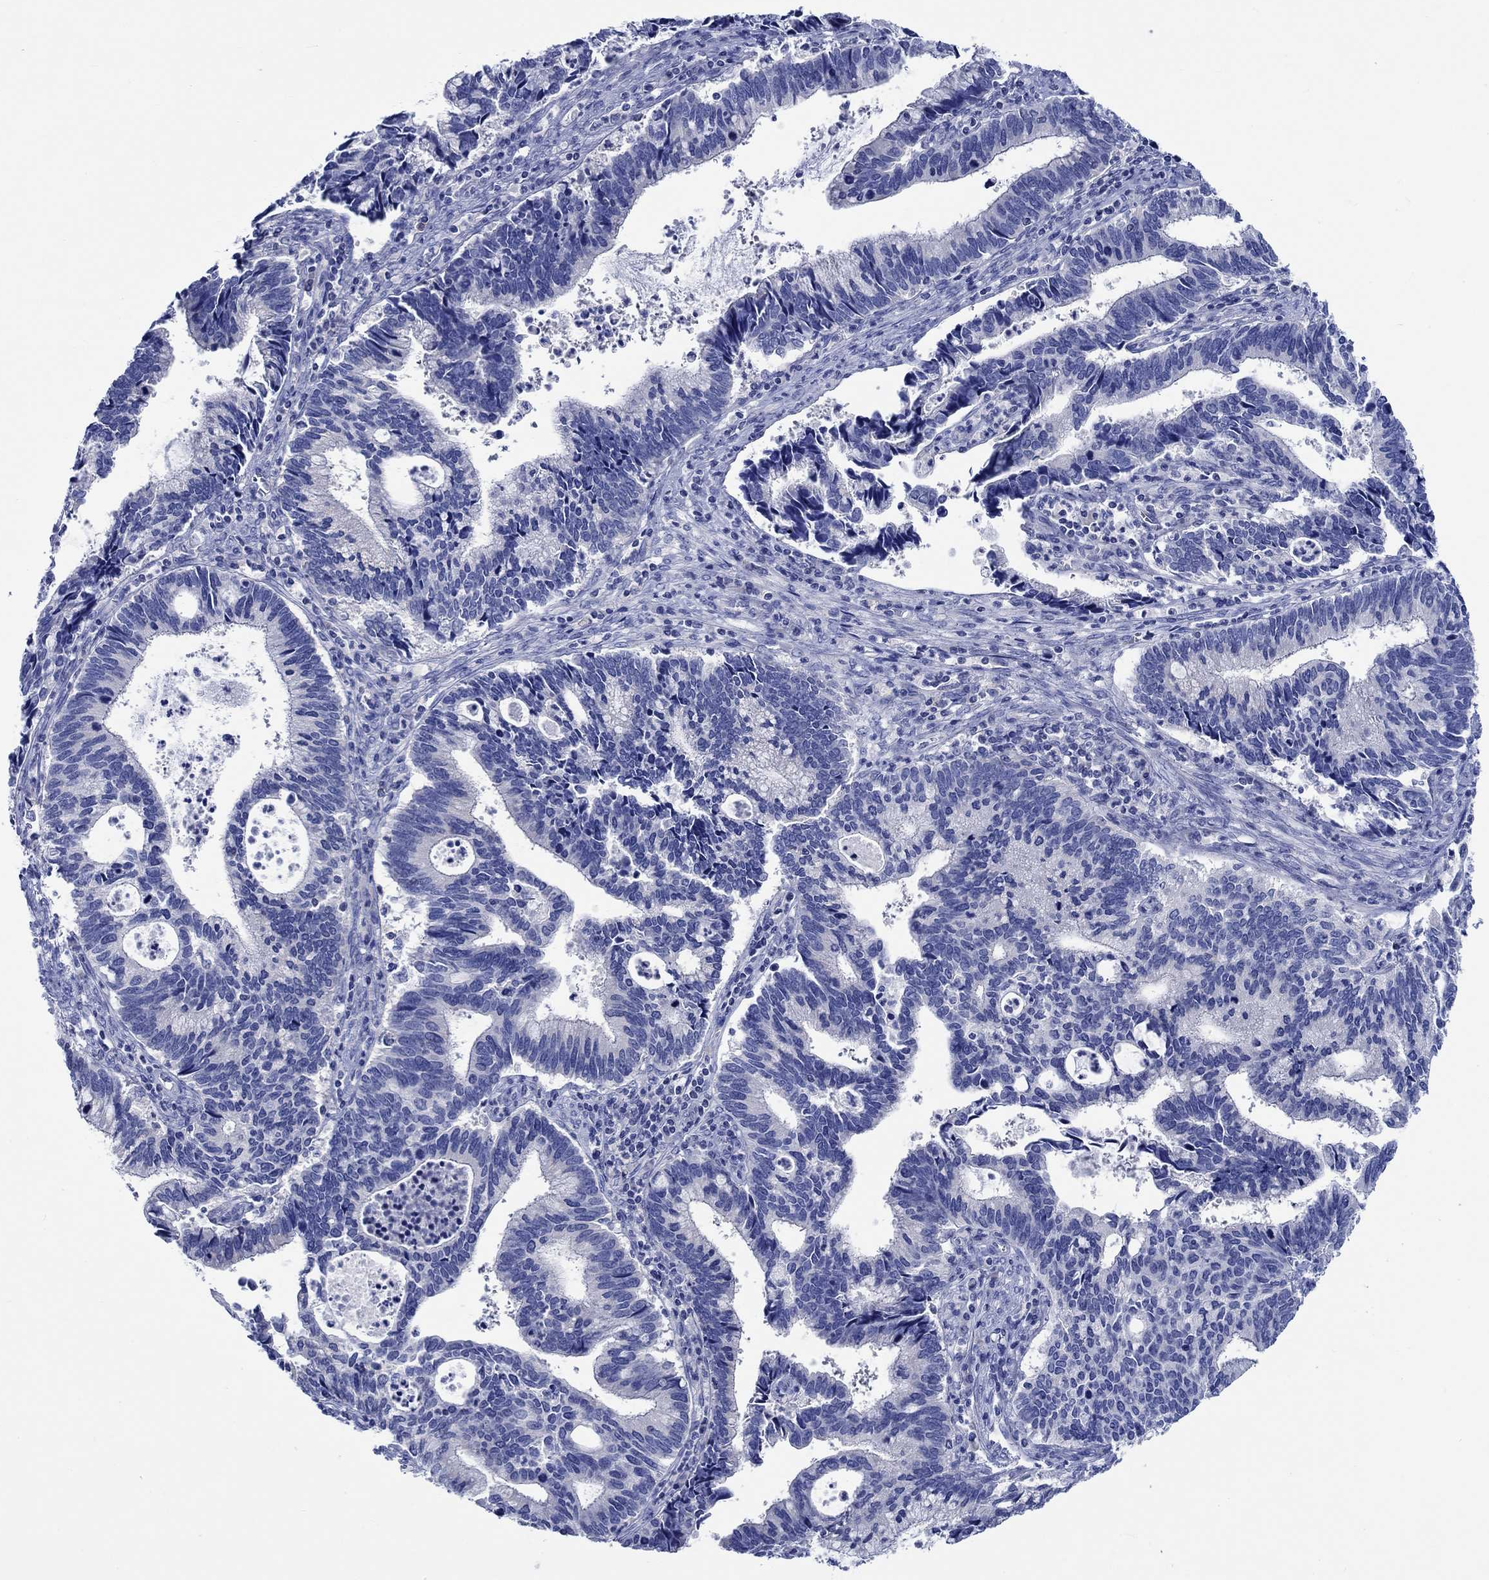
{"staining": {"intensity": "negative", "quantity": "none", "location": "none"}, "tissue": "cervical cancer", "cell_type": "Tumor cells", "image_type": "cancer", "snomed": [{"axis": "morphology", "description": "Adenocarcinoma, NOS"}, {"axis": "topography", "description": "Cervix"}], "caption": "Human cervical adenocarcinoma stained for a protein using immunohistochemistry reveals no expression in tumor cells.", "gene": "PTPRN2", "patient": {"sex": "female", "age": 42}}